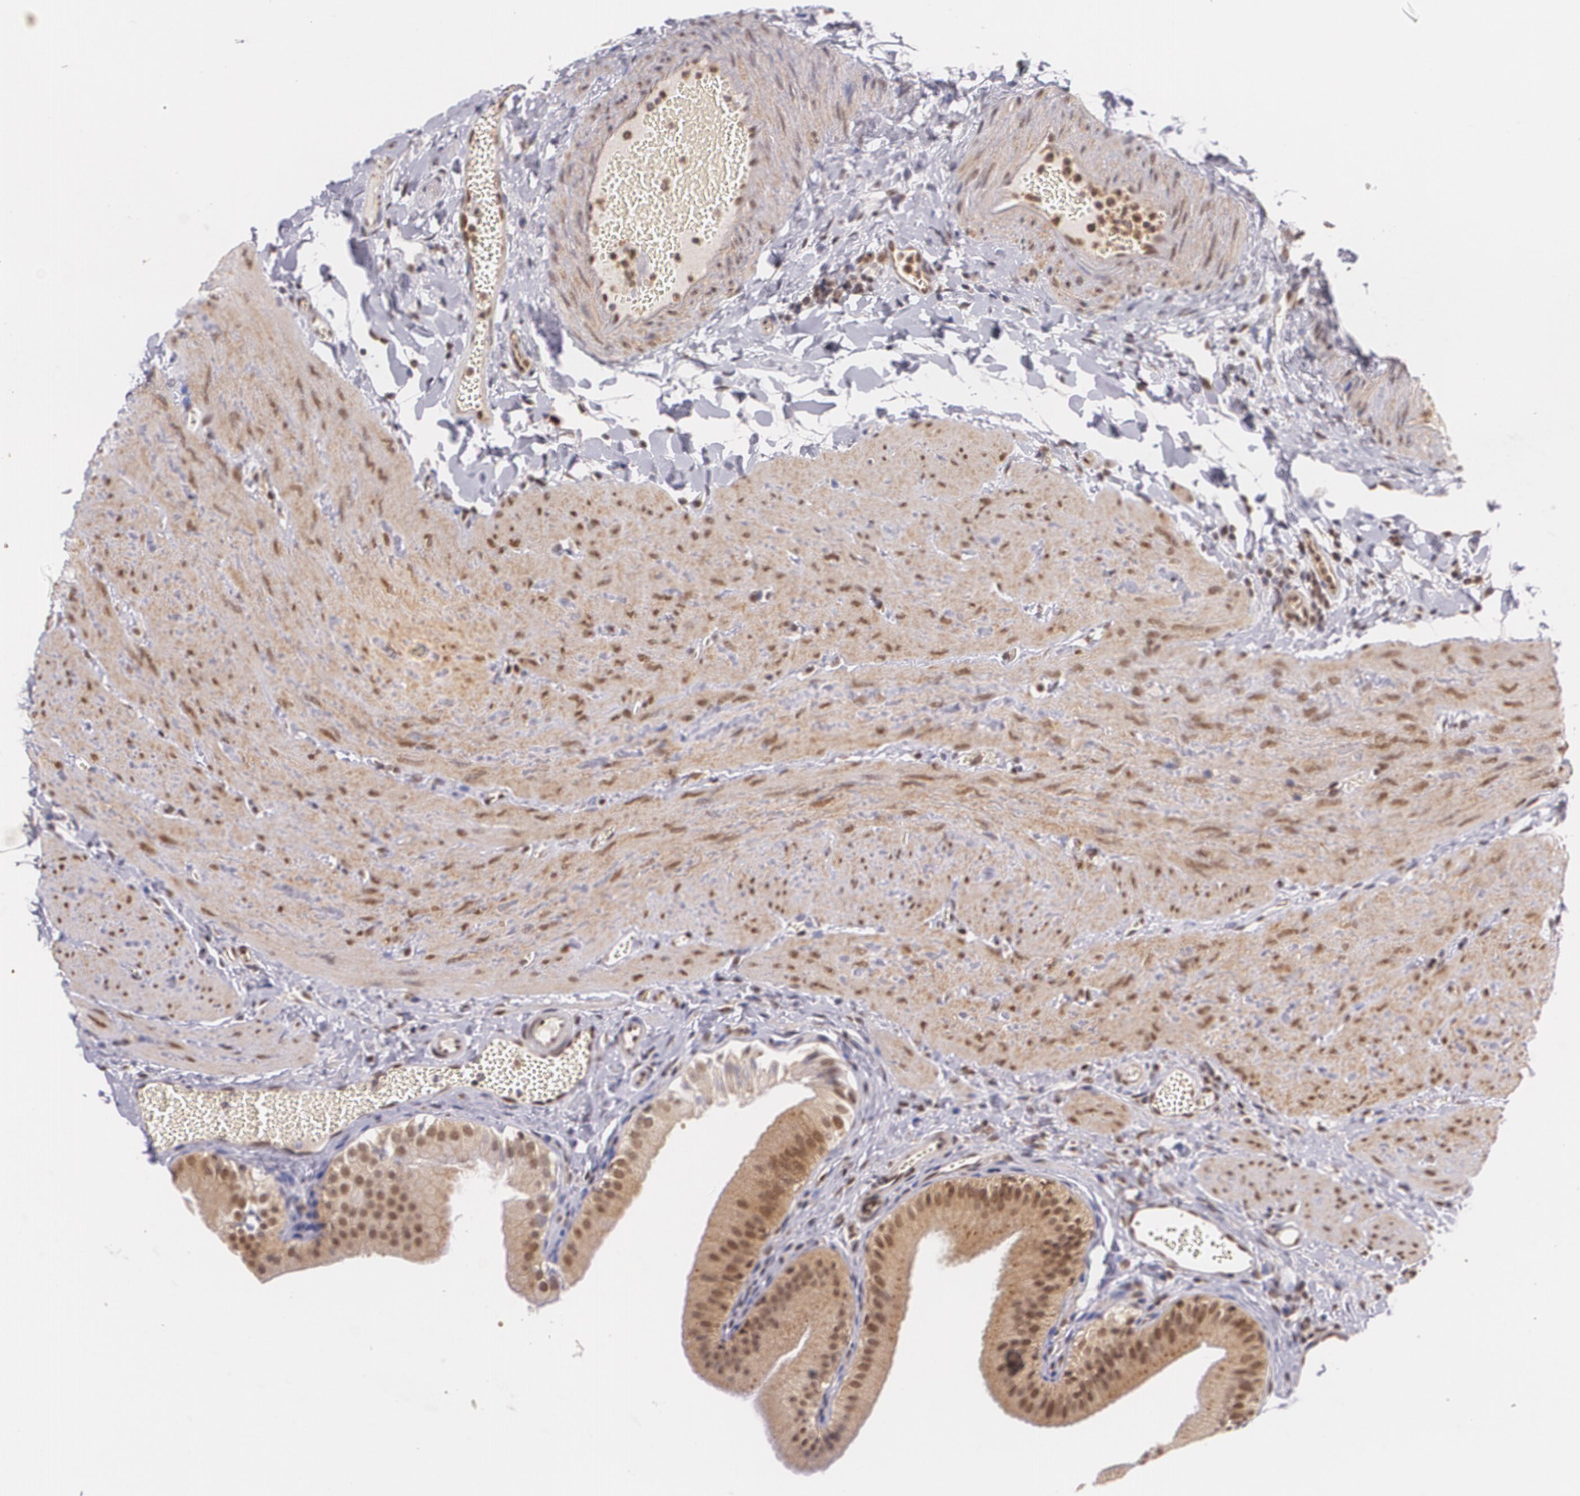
{"staining": {"intensity": "moderate", "quantity": ">75%", "location": "cytoplasmic/membranous,nuclear"}, "tissue": "gallbladder", "cell_type": "Glandular cells", "image_type": "normal", "snomed": [{"axis": "morphology", "description": "Normal tissue, NOS"}, {"axis": "topography", "description": "Gallbladder"}], "caption": "About >75% of glandular cells in normal human gallbladder reveal moderate cytoplasmic/membranous,nuclear protein positivity as visualized by brown immunohistochemical staining.", "gene": "CUL2", "patient": {"sex": "female", "age": 24}}